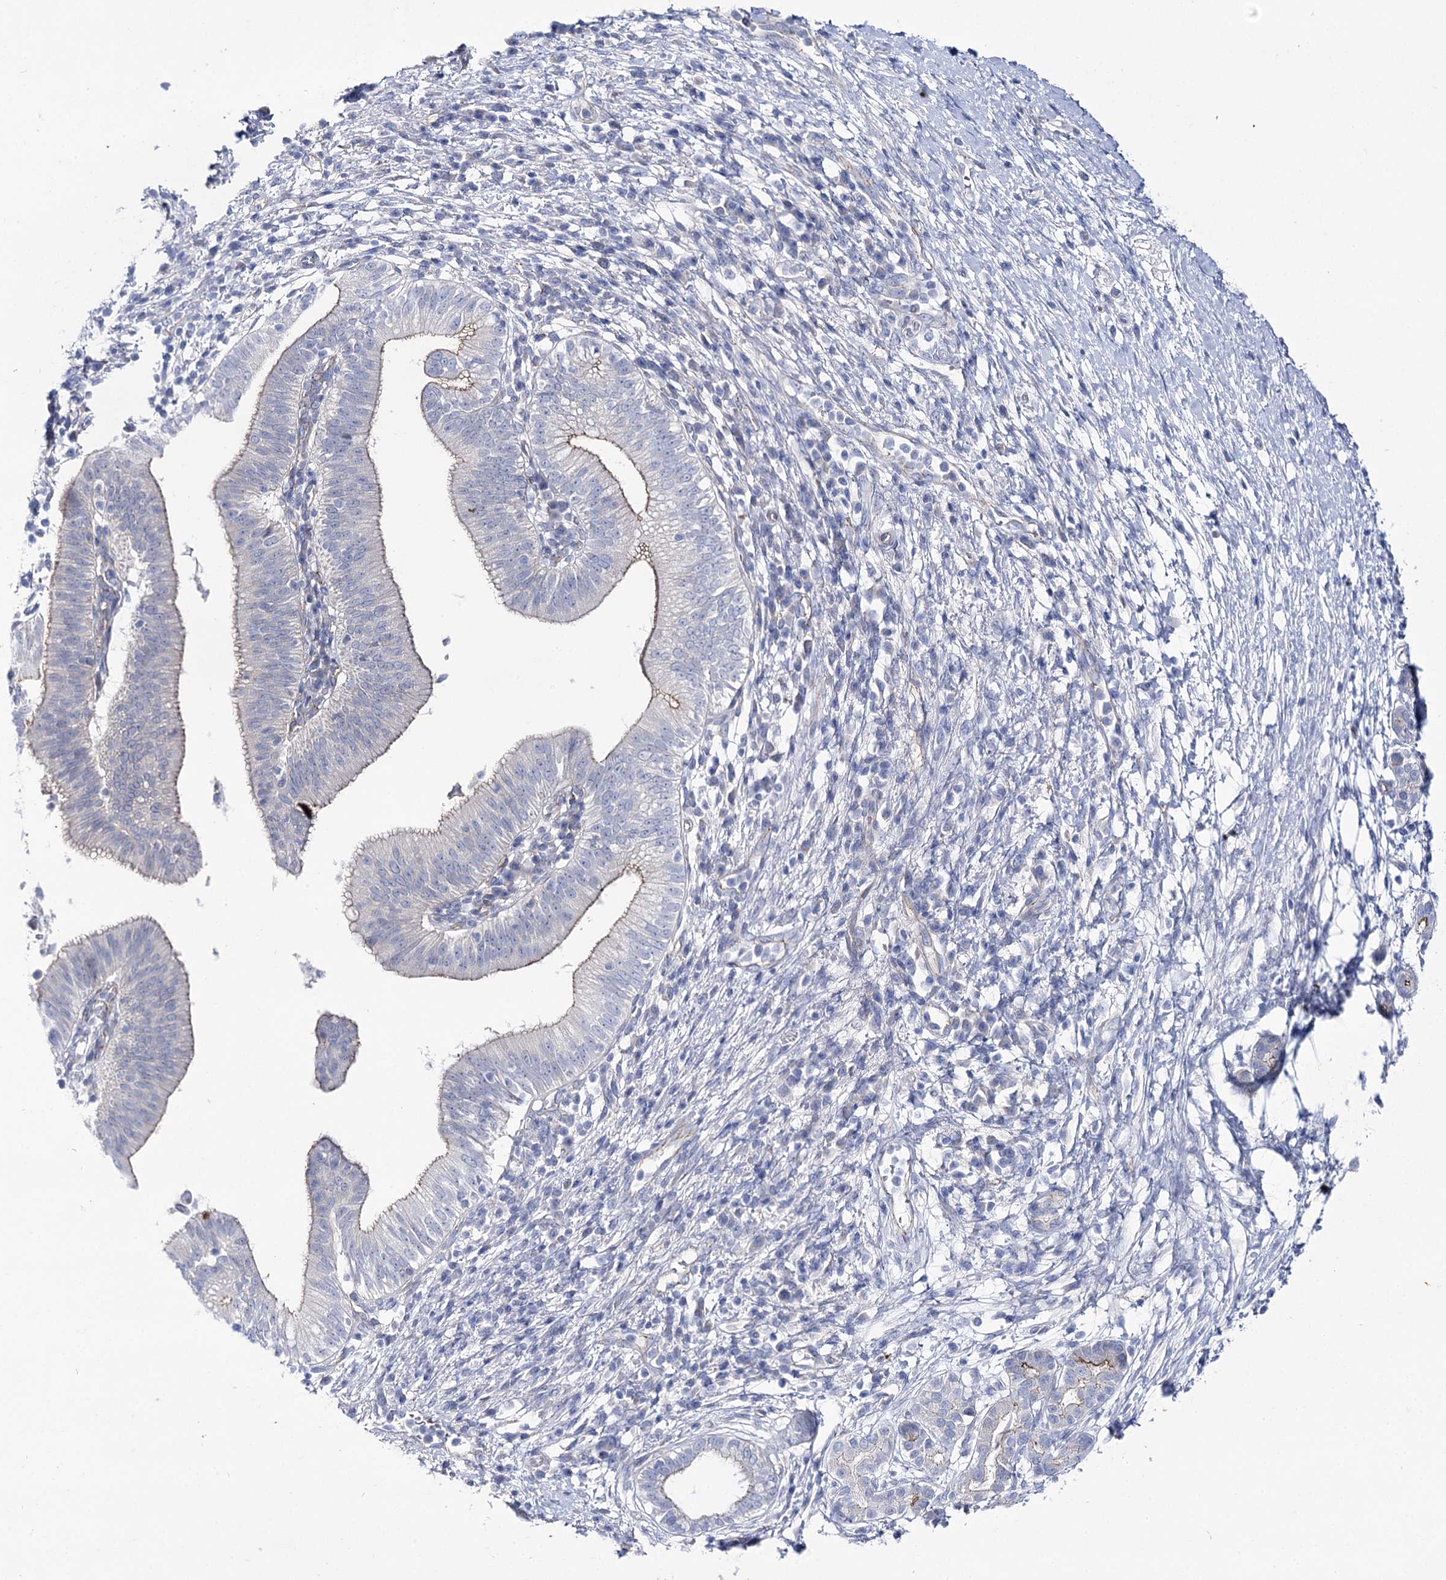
{"staining": {"intensity": "negative", "quantity": "none", "location": "none"}, "tissue": "pancreatic cancer", "cell_type": "Tumor cells", "image_type": "cancer", "snomed": [{"axis": "morphology", "description": "Adenocarcinoma, NOS"}, {"axis": "topography", "description": "Pancreas"}], "caption": "High magnification brightfield microscopy of adenocarcinoma (pancreatic) stained with DAB (brown) and counterstained with hematoxylin (blue): tumor cells show no significant positivity.", "gene": "NRAP", "patient": {"sex": "male", "age": 68}}